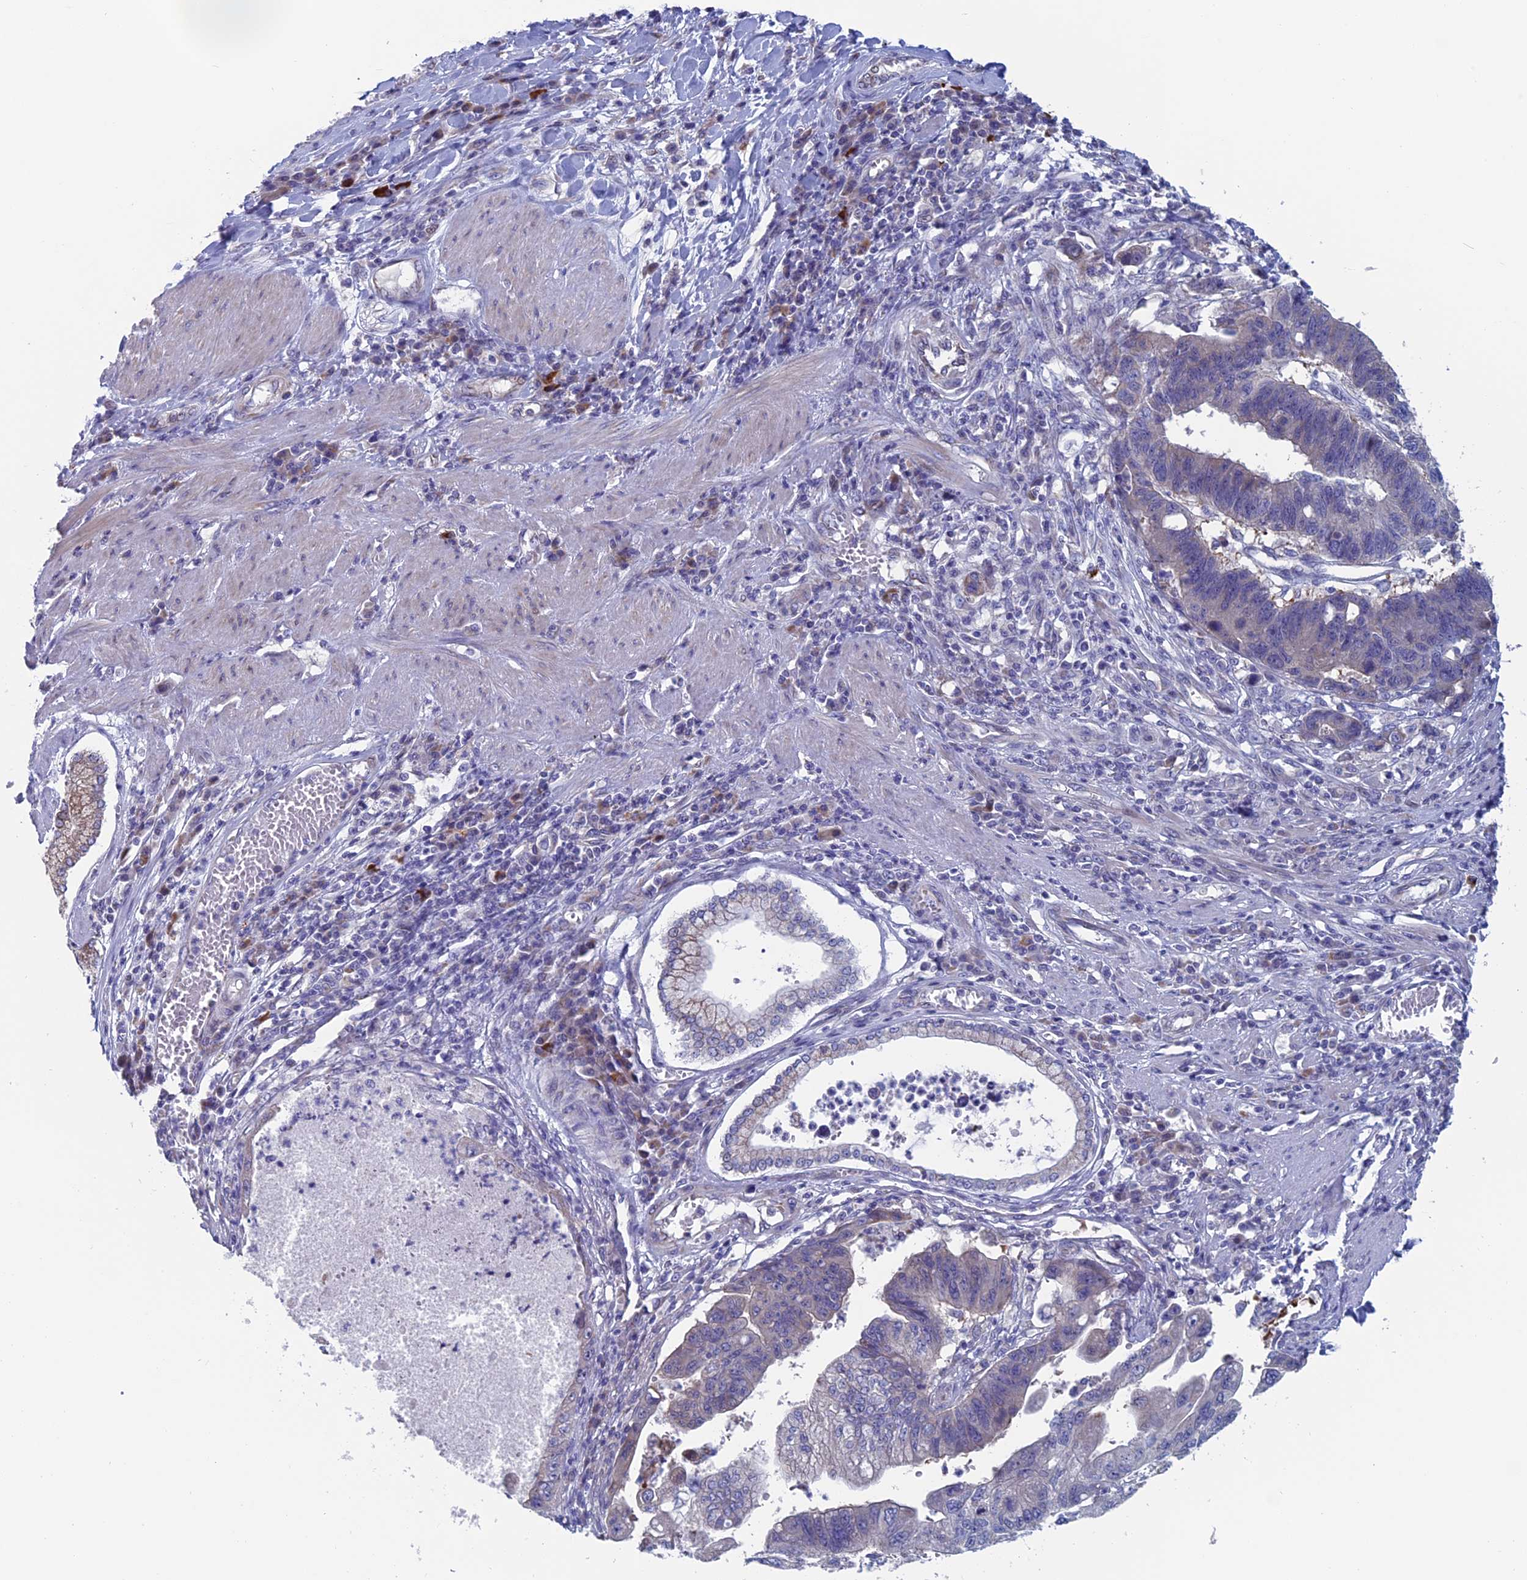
{"staining": {"intensity": "weak", "quantity": "<25%", "location": "cytoplasmic/membranous"}, "tissue": "stomach cancer", "cell_type": "Tumor cells", "image_type": "cancer", "snomed": [{"axis": "morphology", "description": "Adenocarcinoma, NOS"}, {"axis": "topography", "description": "Stomach"}], "caption": "This is a micrograph of IHC staining of adenocarcinoma (stomach), which shows no staining in tumor cells.", "gene": "NIBAN3", "patient": {"sex": "male", "age": 59}}